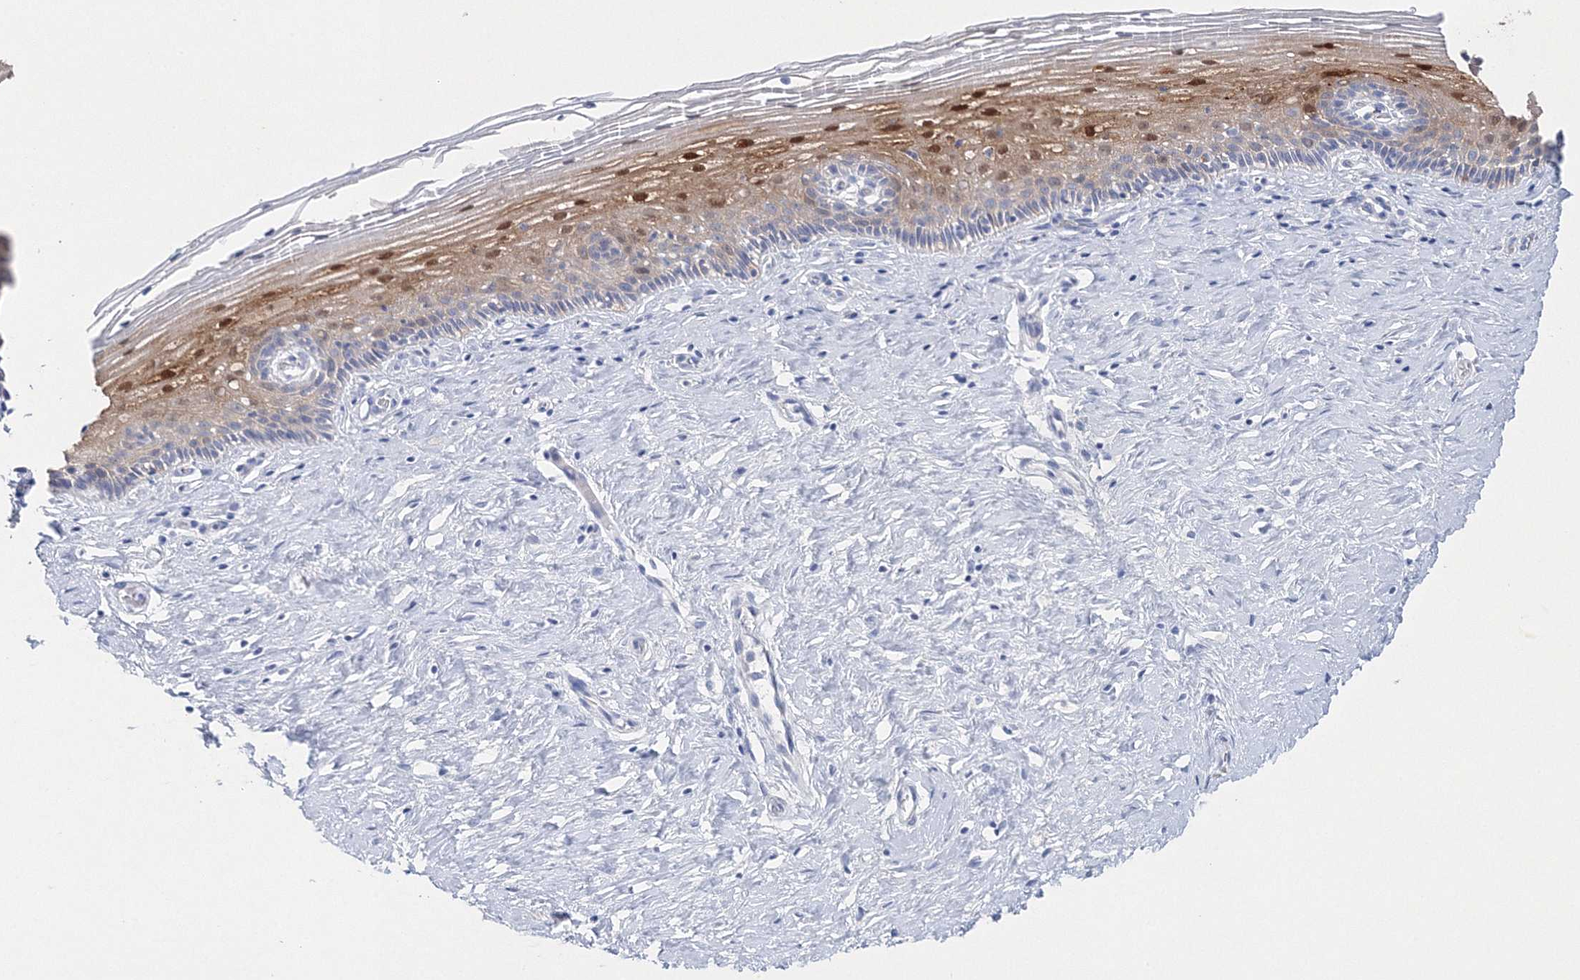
{"staining": {"intensity": "negative", "quantity": "none", "location": "none"}, "tissue": "cervix", "cell_type": "Glandular cells", "image_type": "normal", "snomed": [{"axis": "morphology", "description": "Normal tissue, NOS"}, {"axis": "topography", "description": "Cervix"}], "caption": "DAB immunohistochemical staining of normal cervix exhibits no significant staining in glandular cells.", "gene": "HMGCS1", "patient": {"sex": "female", "age": 33}}